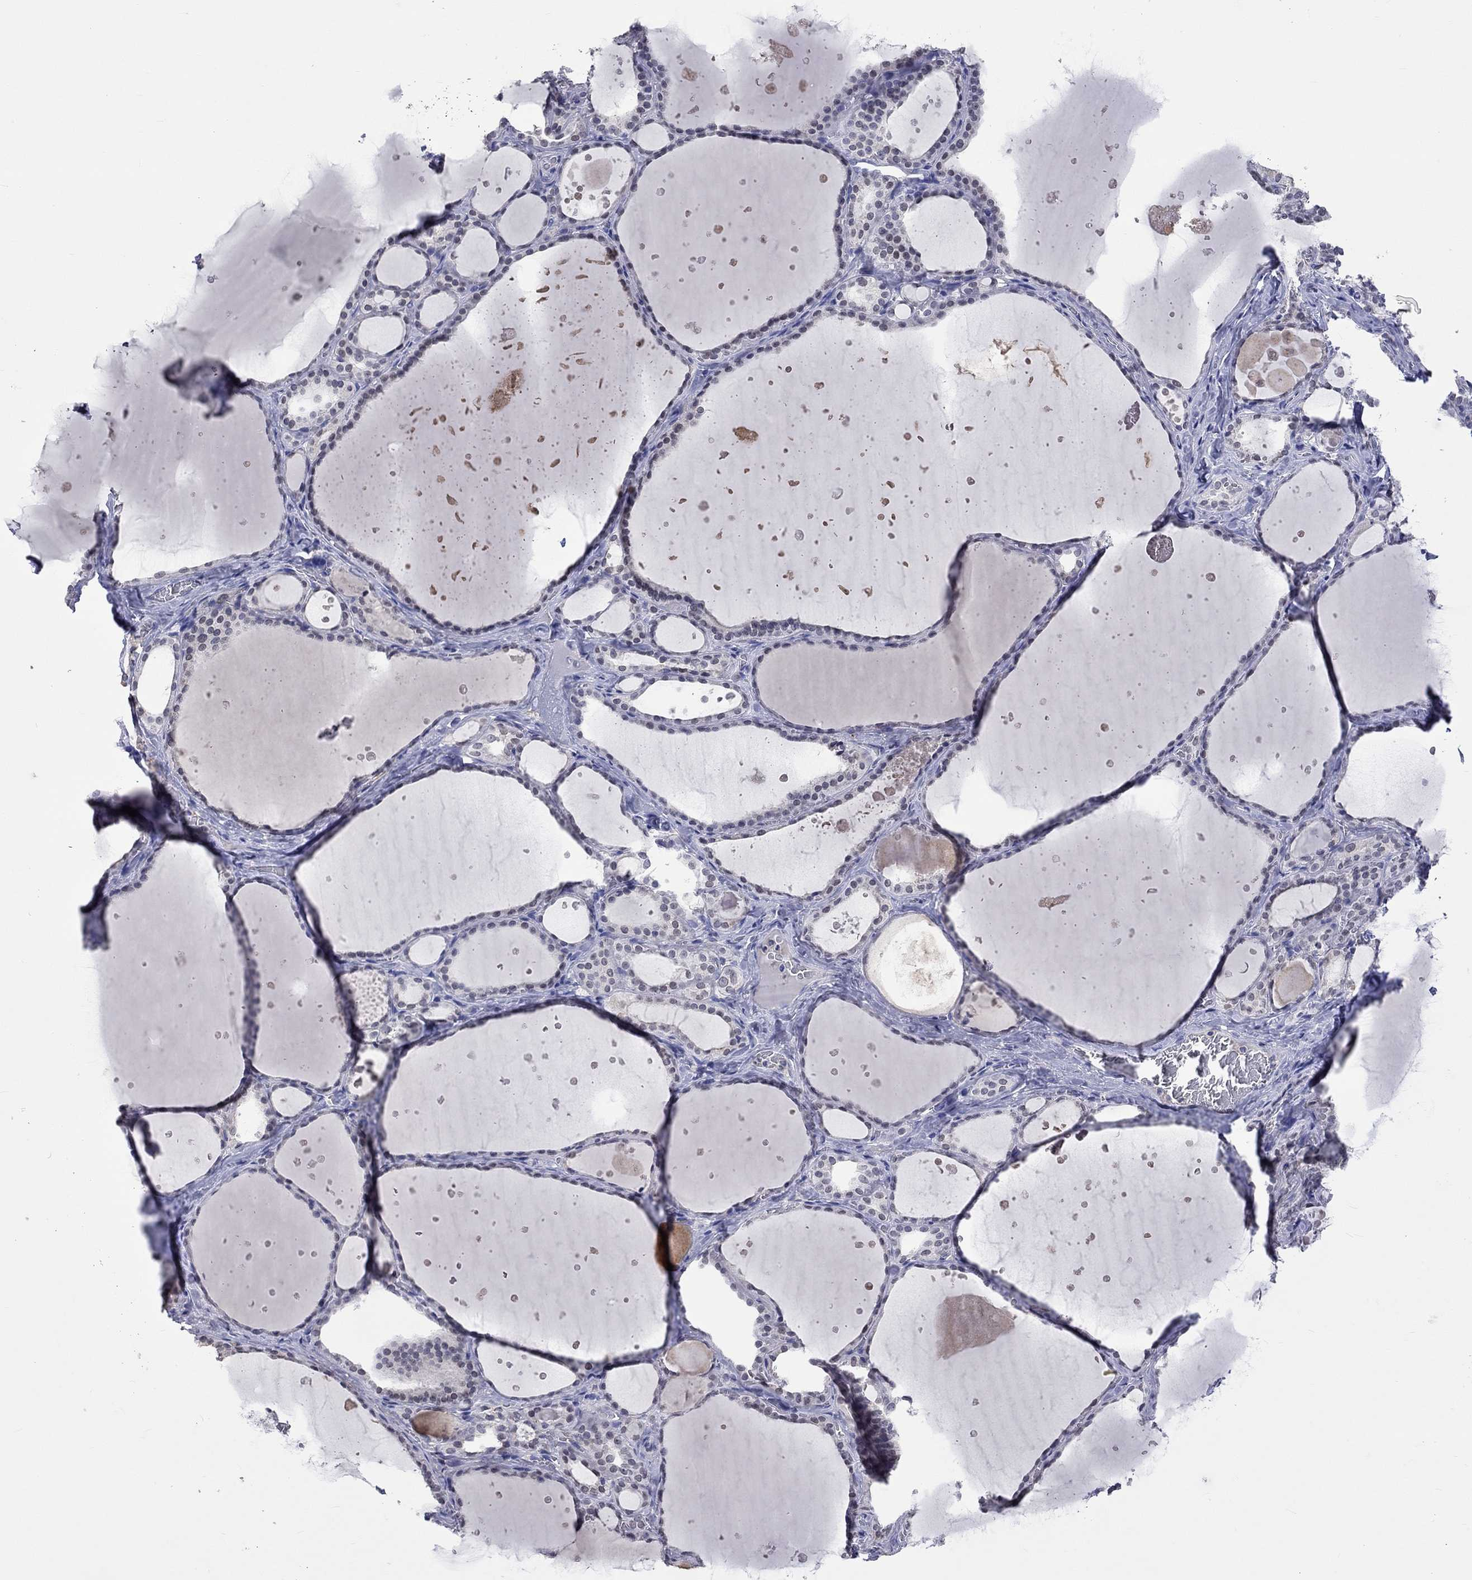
{"staining": {"intensity": "negative", "quantity": "none", "location": "none"}, "tissue": "thyroid gland", "cell_type": "Glandular cells", "image_type": "normal", "snomed": [{"axis": "morphology", "description": "Normal tissue, NOS"}, {"axis": "topography", "description": "Thyroid gland"}], "caption": "Glandular cells are negative for brown protein staining in benign thyroid gland.", "gene": "LRFN4", "patient": {"sex": "male", "age": 63}}